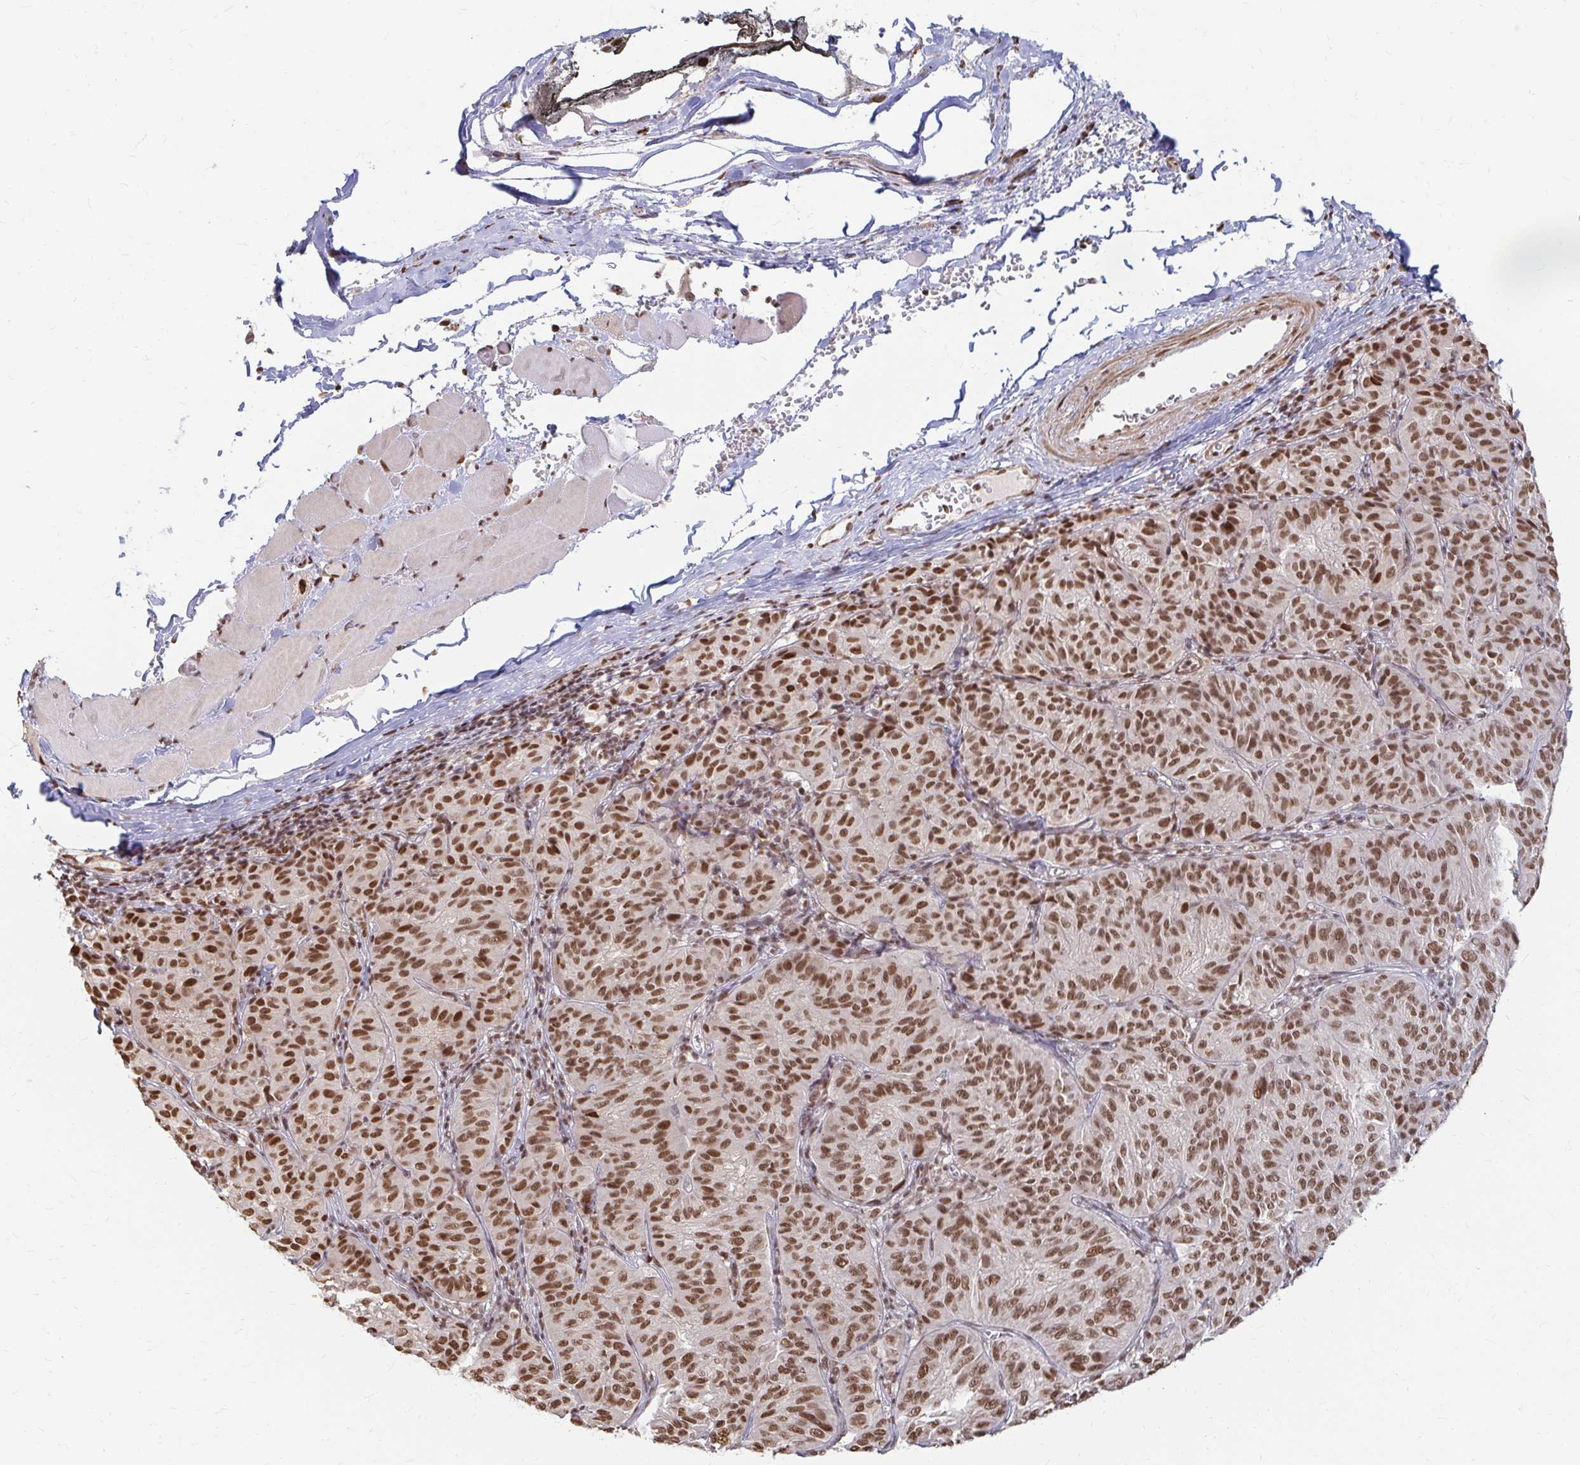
{"staining": {"intensity": "strong", "quantity": ">75%", "location": "nuclear"}, "tissue": "melanoma", "cell_type": "Tumor cells", "image_type": "cancer", "snomed": [{"axis": "morphology", "description": "Malignant melanoma, NOS"}, {"axis": "topography", "description": "Skin"}], "caption": "Brown immunohistochemical staining in human melanoma exhibits strong nuclear staining in about >75% of tumor cells.", "gene": "HNRNPU", "patient": {"sex": "female", "age": 72}}